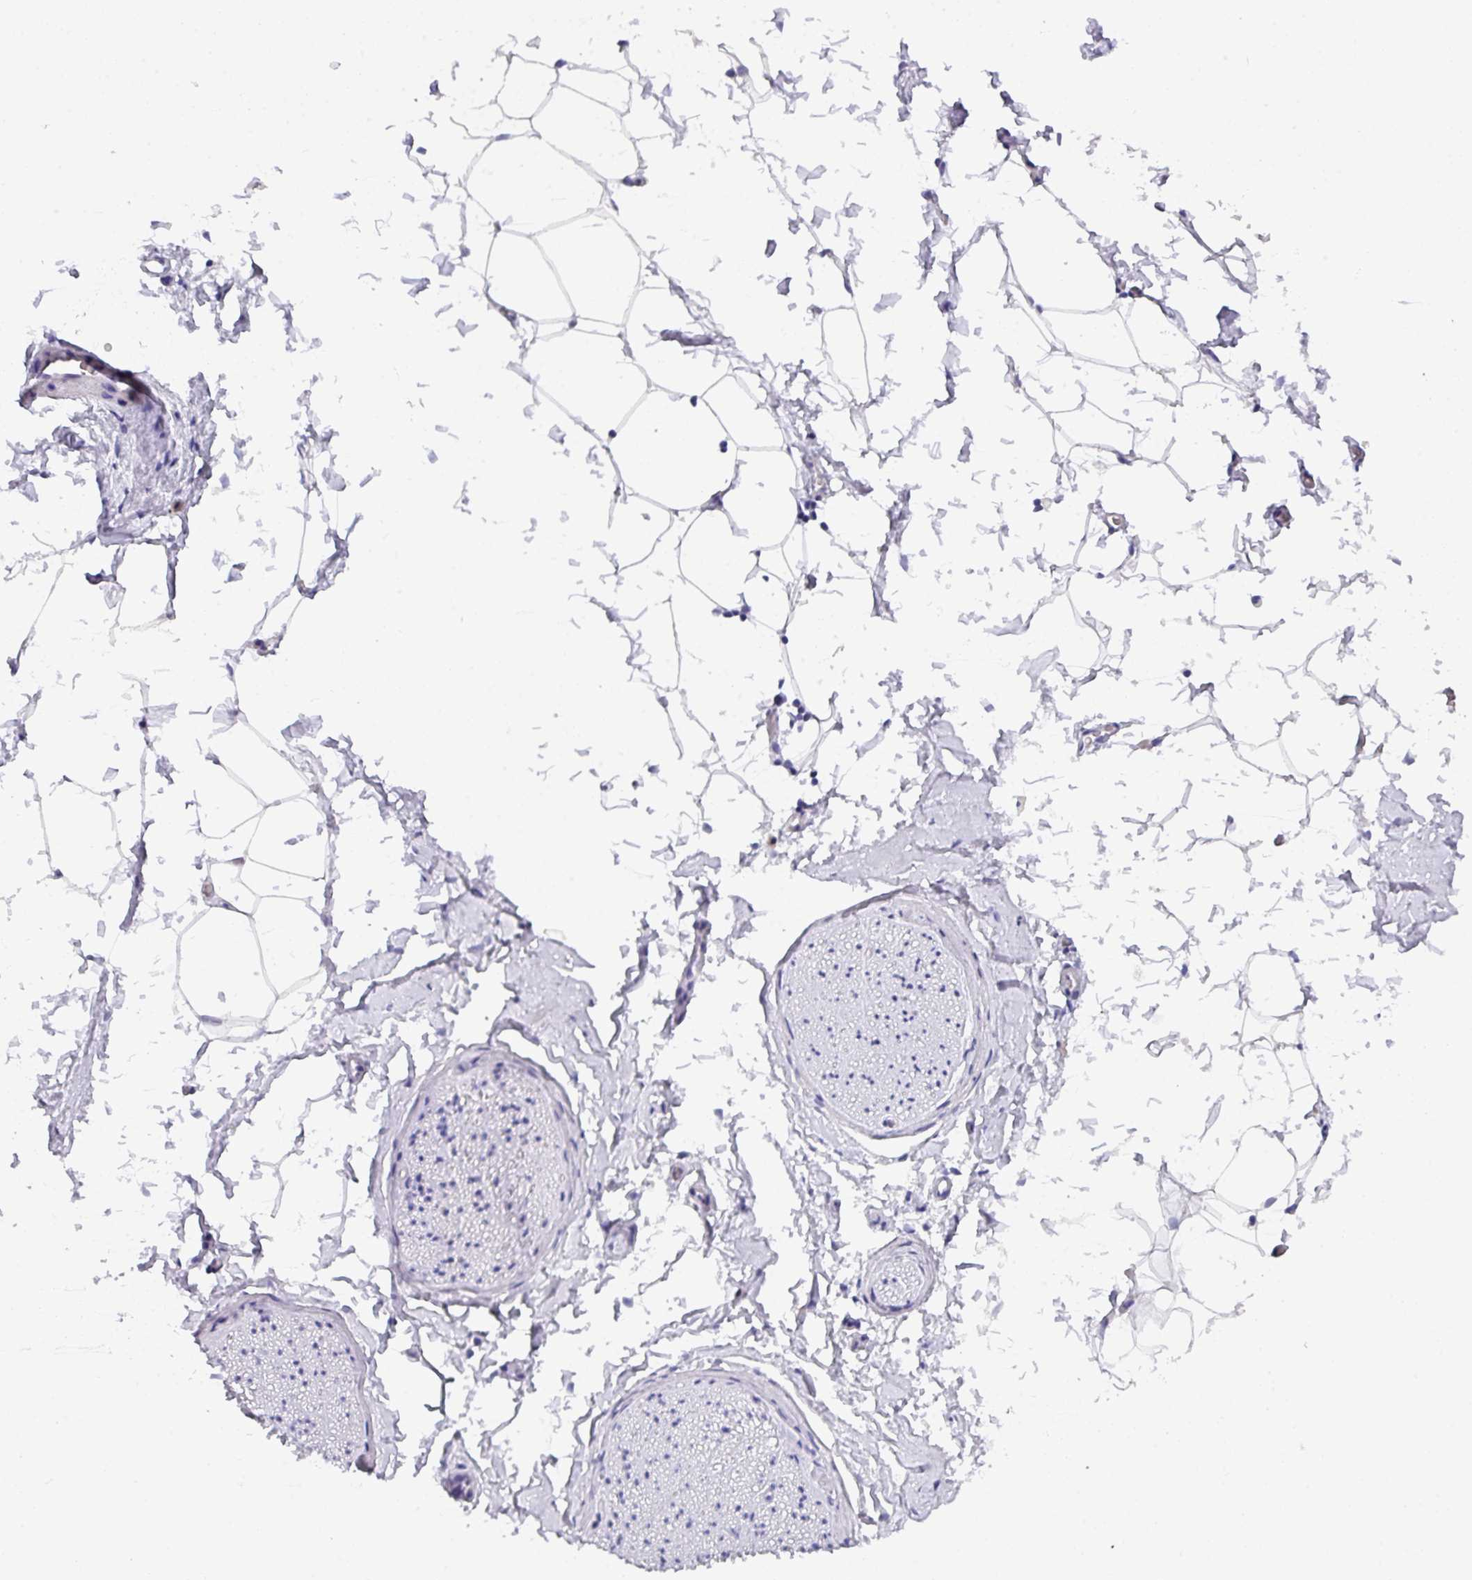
{"staining": {"intensity": "negative", "quantity": "none", "location": "none"}, "tissue": "adipose tissue", "cell_type": "Adipocytes", "image_type": "normal", "snomed": [{"axis": "morphology", "description": "Normal tissue, NOS"}, {"axis": "morphology", "description": "Adenocarcinoma, High grade"}, {"axis": "topography", "description": "Prostate"}, {"axis": "topography", "description": "Peripheral nerve tissue"}], "caption": "IHC histopathology image of unremarkable adipose tissue stained for a protein (brown), which reveals no staining in adipocytes.", "gene": "MRM2", "patient": {"sex": "male", "age": 68}}